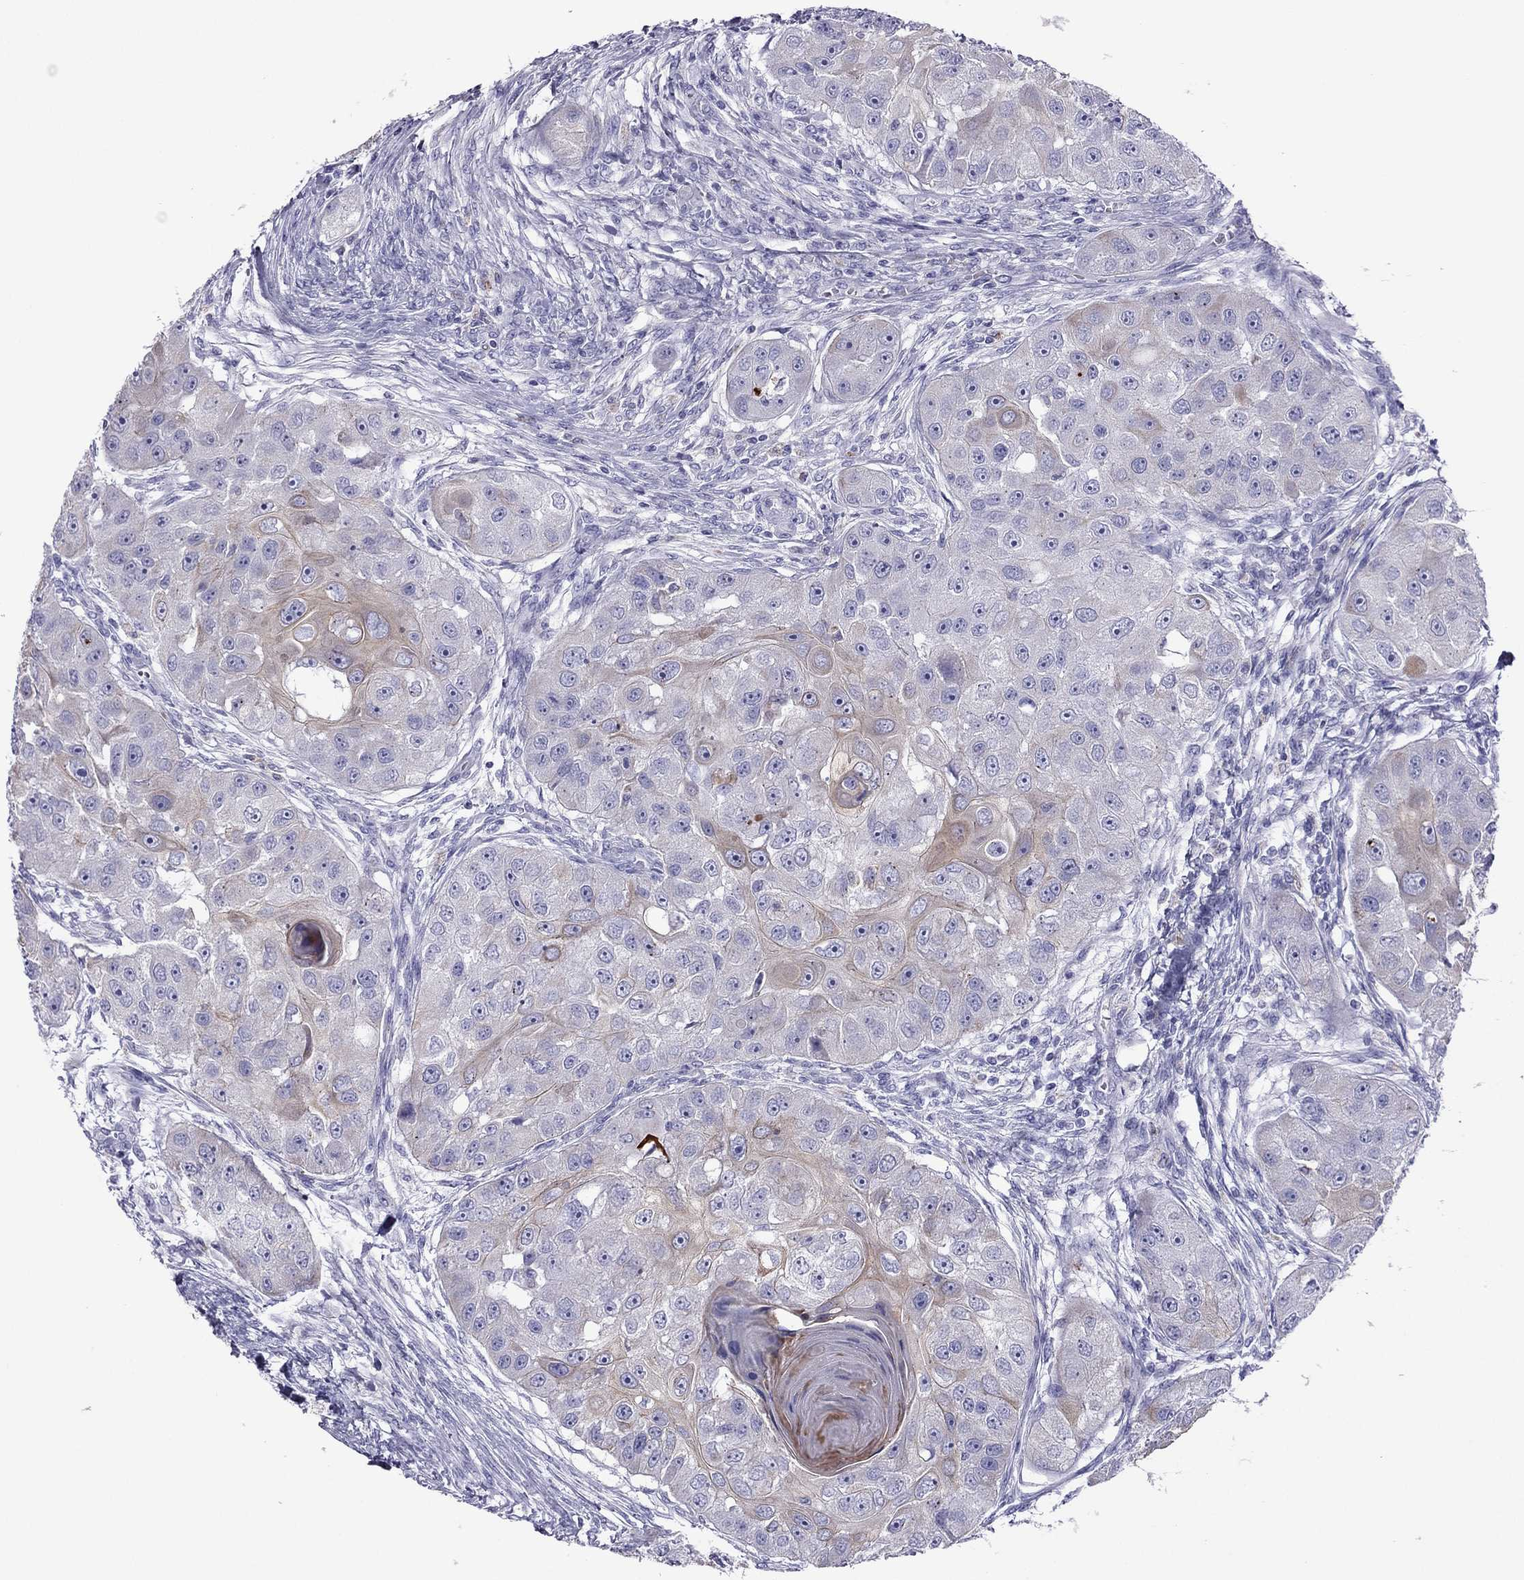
{"staining": {"intensity": "weak", "quantity": "<25%", "location": "cytoplasmic/membranous"}, "tissue": "head and neck cancer", "cell_type": "Tumor cells", "image_type": "cancer", "snomed": [{"axis": "morphology", "description": "Squamous cell carcinoma, NOS"}, {"axis": "topography", "description": "Head-Neck"}], "caption": "Photomicrograph shows no protein staining in tumor cells of head and neck squamous cell carcinoma tissue.", "gene": "MAEL", "patient": {"sex": "male", "age": 51}}